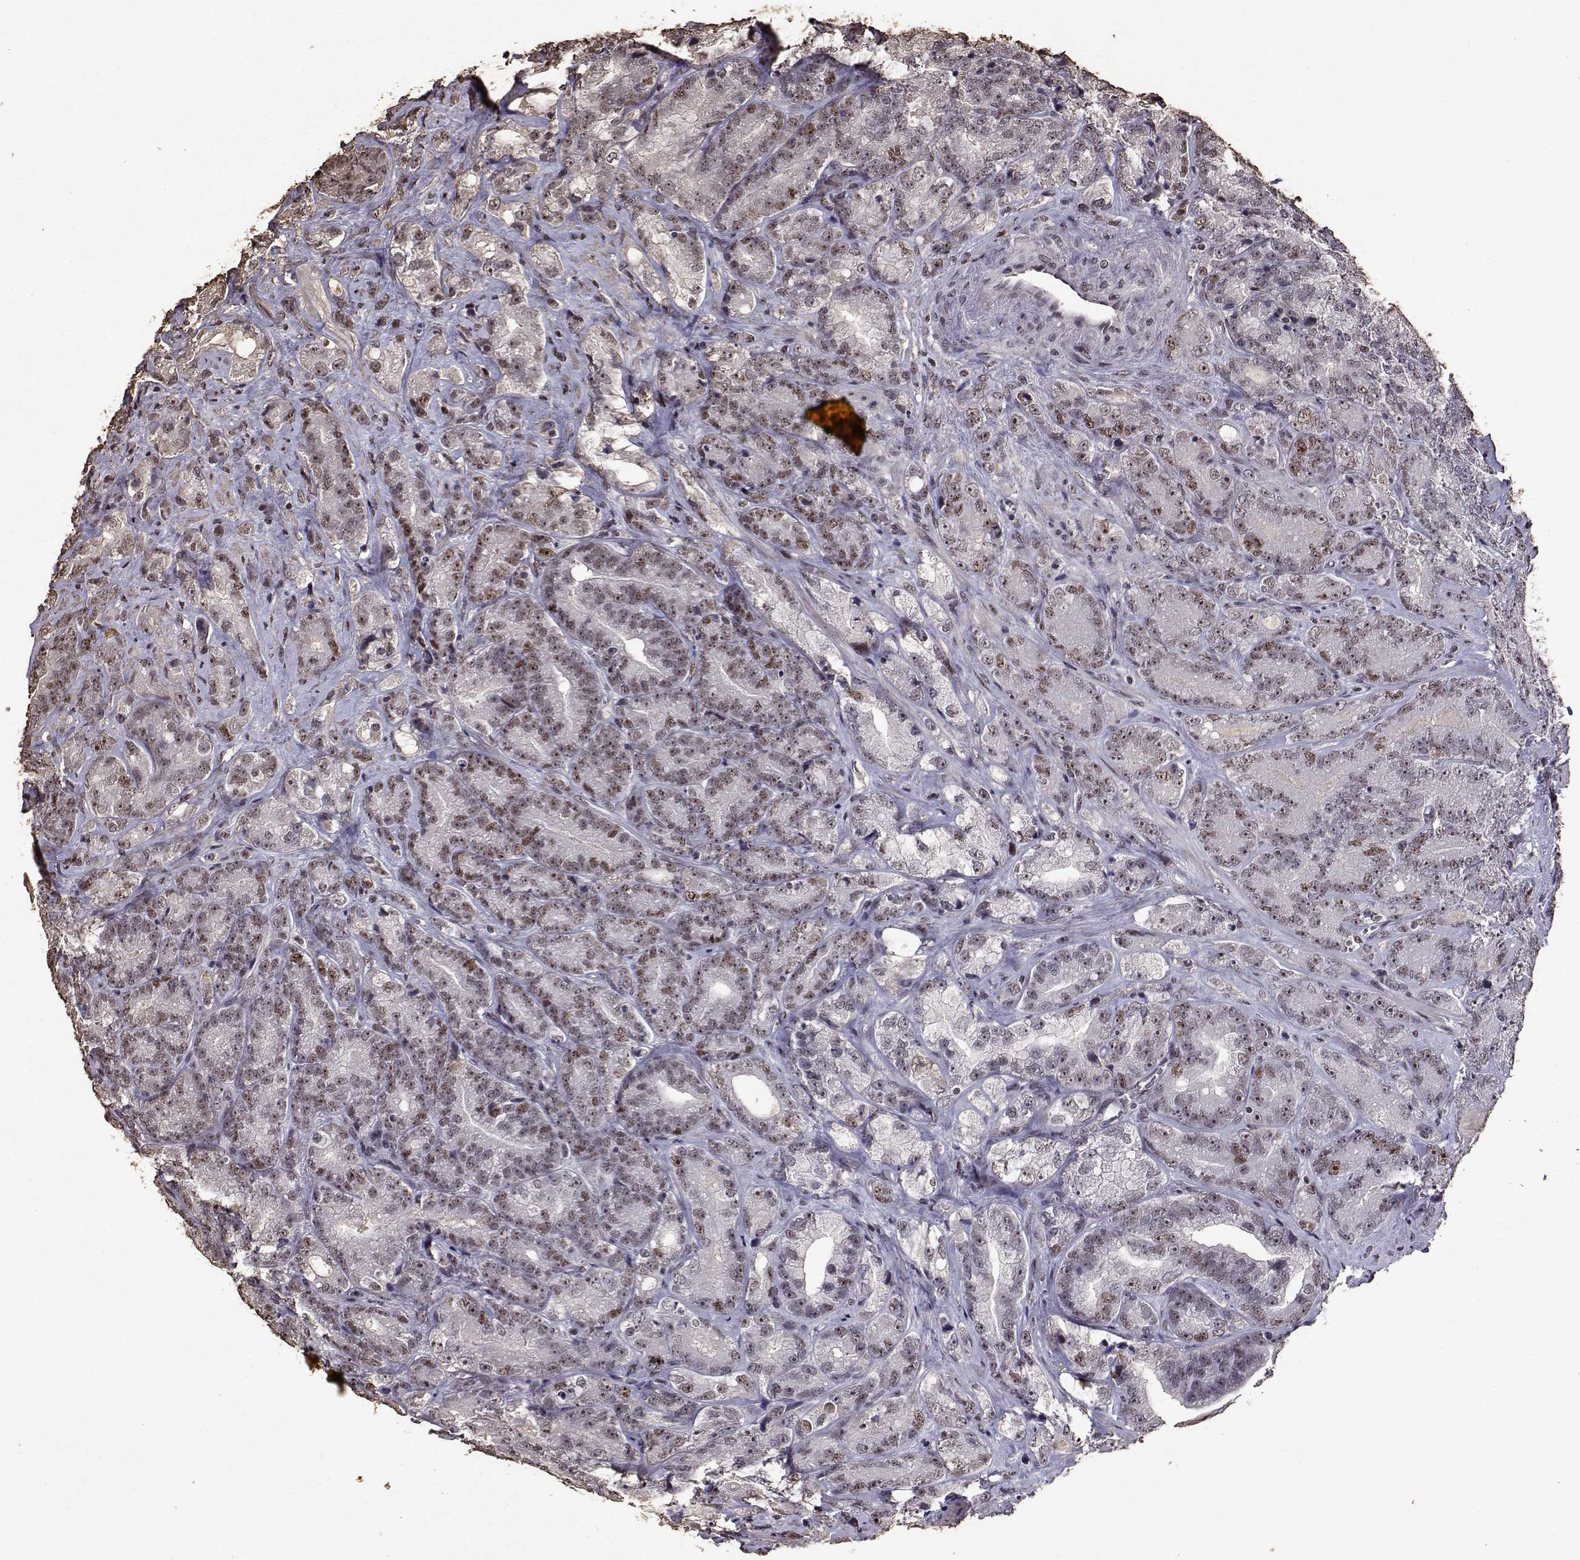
{"staining": {"intensity": "weak", "quantity": ">75%", "location": "nuclear"}, "tissue": "prostate cancer", "cell_type": "Tumor cells", "image_type": "cancer", "snomed": [{"axis": "morphology", "description": "Adenocarcinoma, NOS"}, {"axis": "topography", "description": "Prostate"}], "caption": "Protein expression analysis of adenocarcinoma (prostate) displays weak nuclear staining in about >75% of tumor cells.", "gene": "TOE1", "patient": {"sex": "male", "age": 63}}